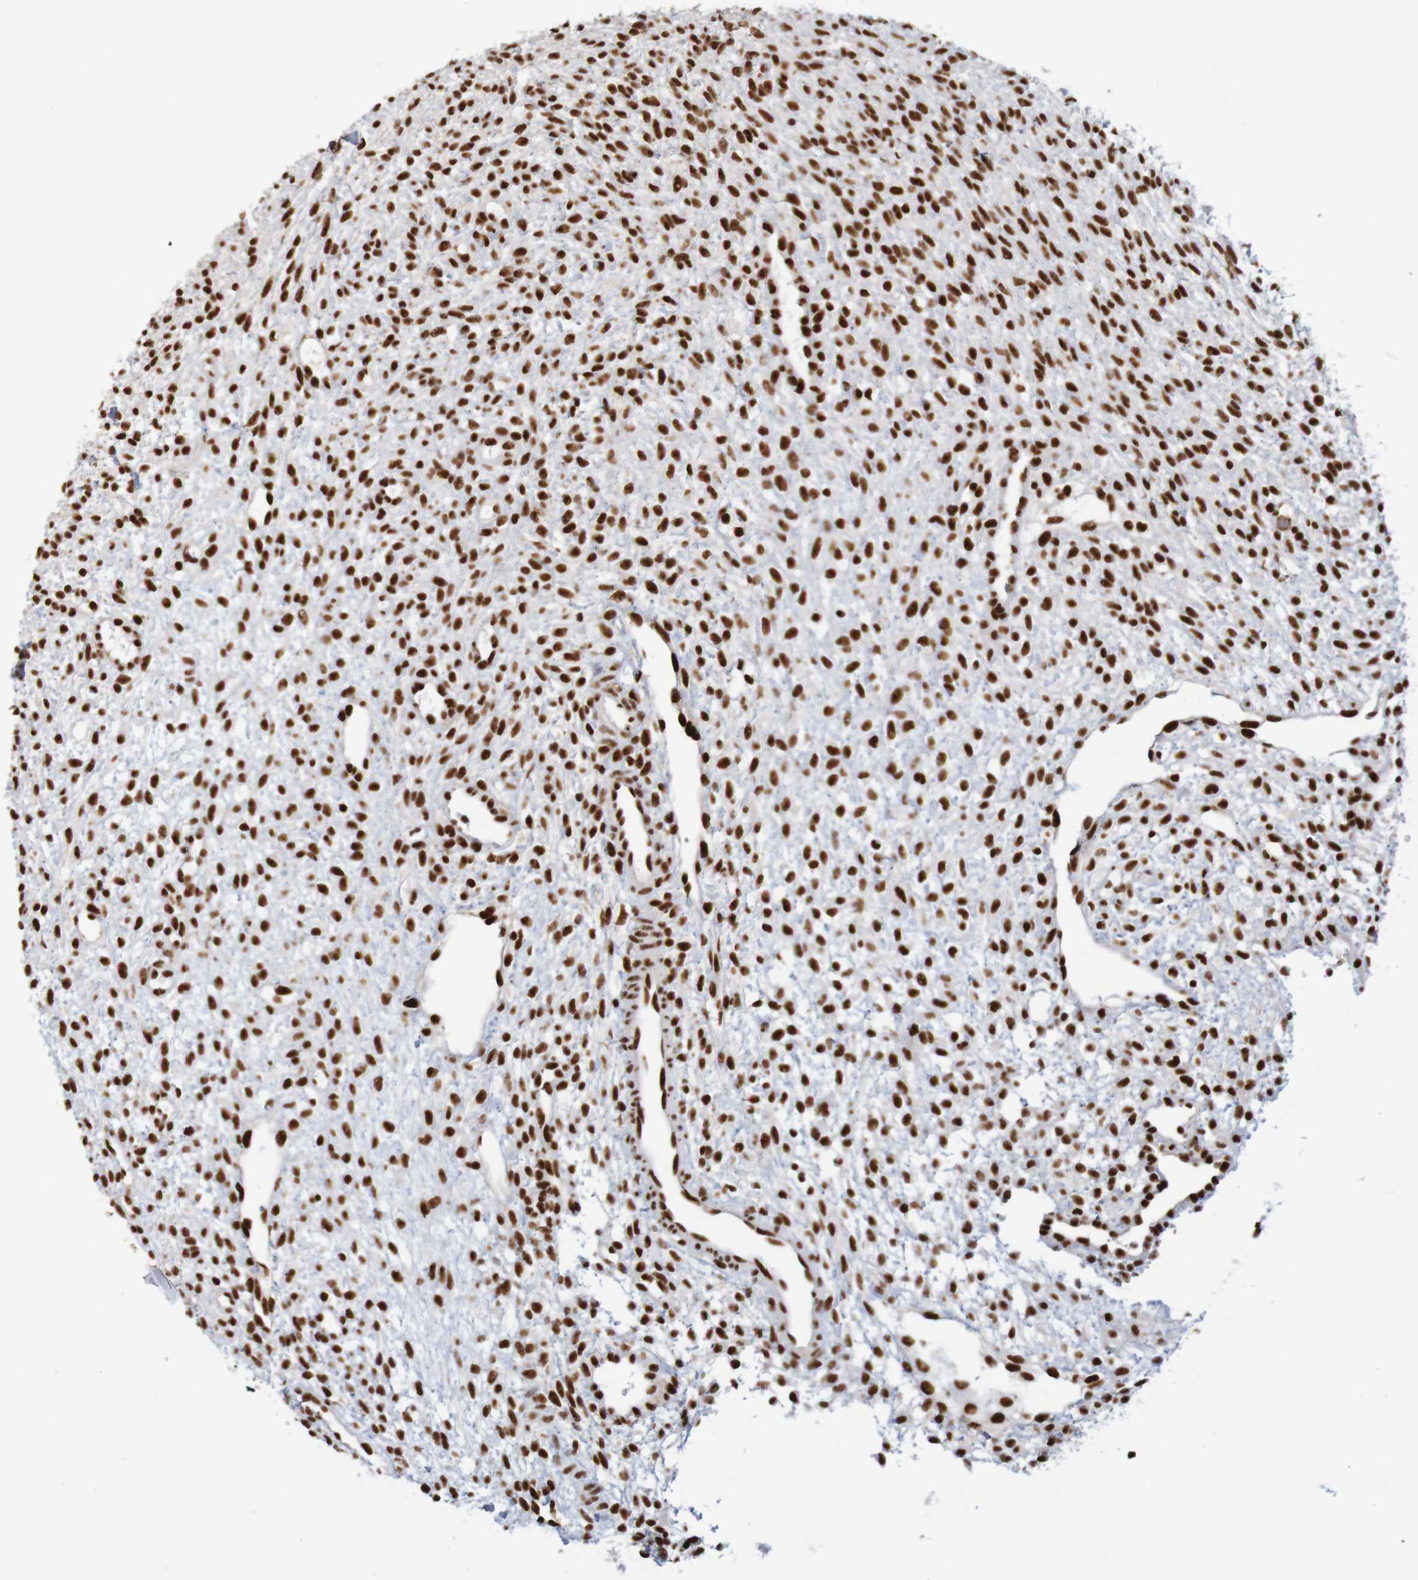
{"staining": {"intensity": "strong", "quantity": ">75%", "location": "nuclear"}, "tissue": "ovary", "cell_type": "Ovarian stroma cells", "image_type": "normal", "snomed": [{"axis": "morphology", "description": "Normal tissue, NOS"}, {"axis": "morphology", "description": "Cyst, NOS"}, {"axis": "topography", "description": "Ovary"}], "caption": "This photomicrograph displays immunohistochemistry (IHC) staining of normal human ovary, with high strong nuclear expression in about >75% of ovarian stroma cells.", "gene": "THRAP3", "patient": {"sex": "female", "age": 18}}